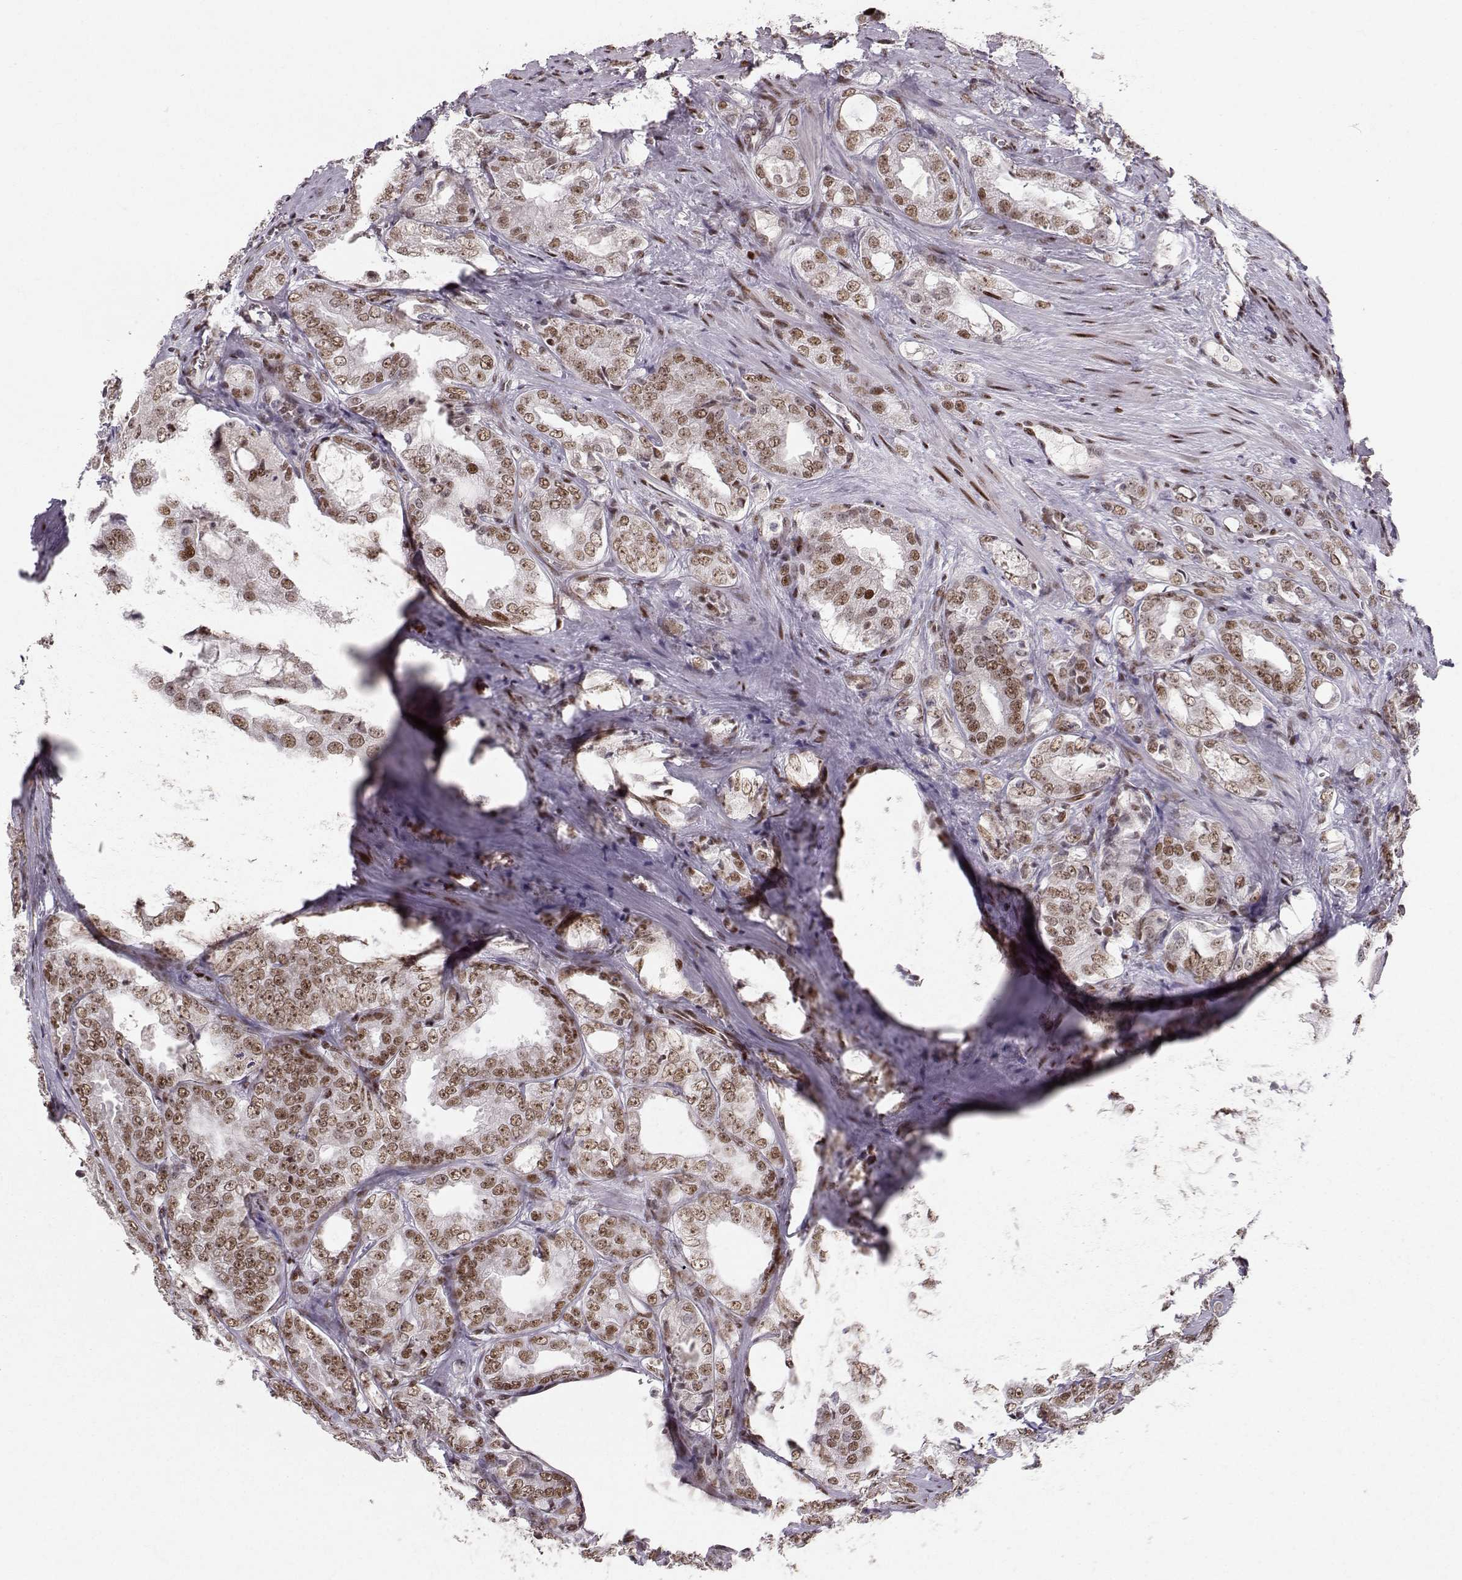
{"staining": {"intensity": "moderate", "quantity": ">75%", "location": "nuclear"}, "tissue": "prostate cancer", "cell_type": "Tumor cells", "image_type": "cancer", "snomed": [{"axis": "morphology", "description": "Adenocarcinoma, NOS"}, {"axis": "morphology", "description": "Adenocarcinoma, High grade"}, {"axis": "topography", "description": "Prostate"}], "caption": "Immunohistochemical staining of adenocarcinoma (prostate) exhibits moderate nuclear protein positivity in approximately >75% of tumor cells. (Stains: DAB (3,3'-diaminobenzidine) in brown, nuclei in blue, Microscopy: brightfield microscopy at high magnification).", "gene": "SNAPC2", "patient": {"sex": "male", "age": 70}}